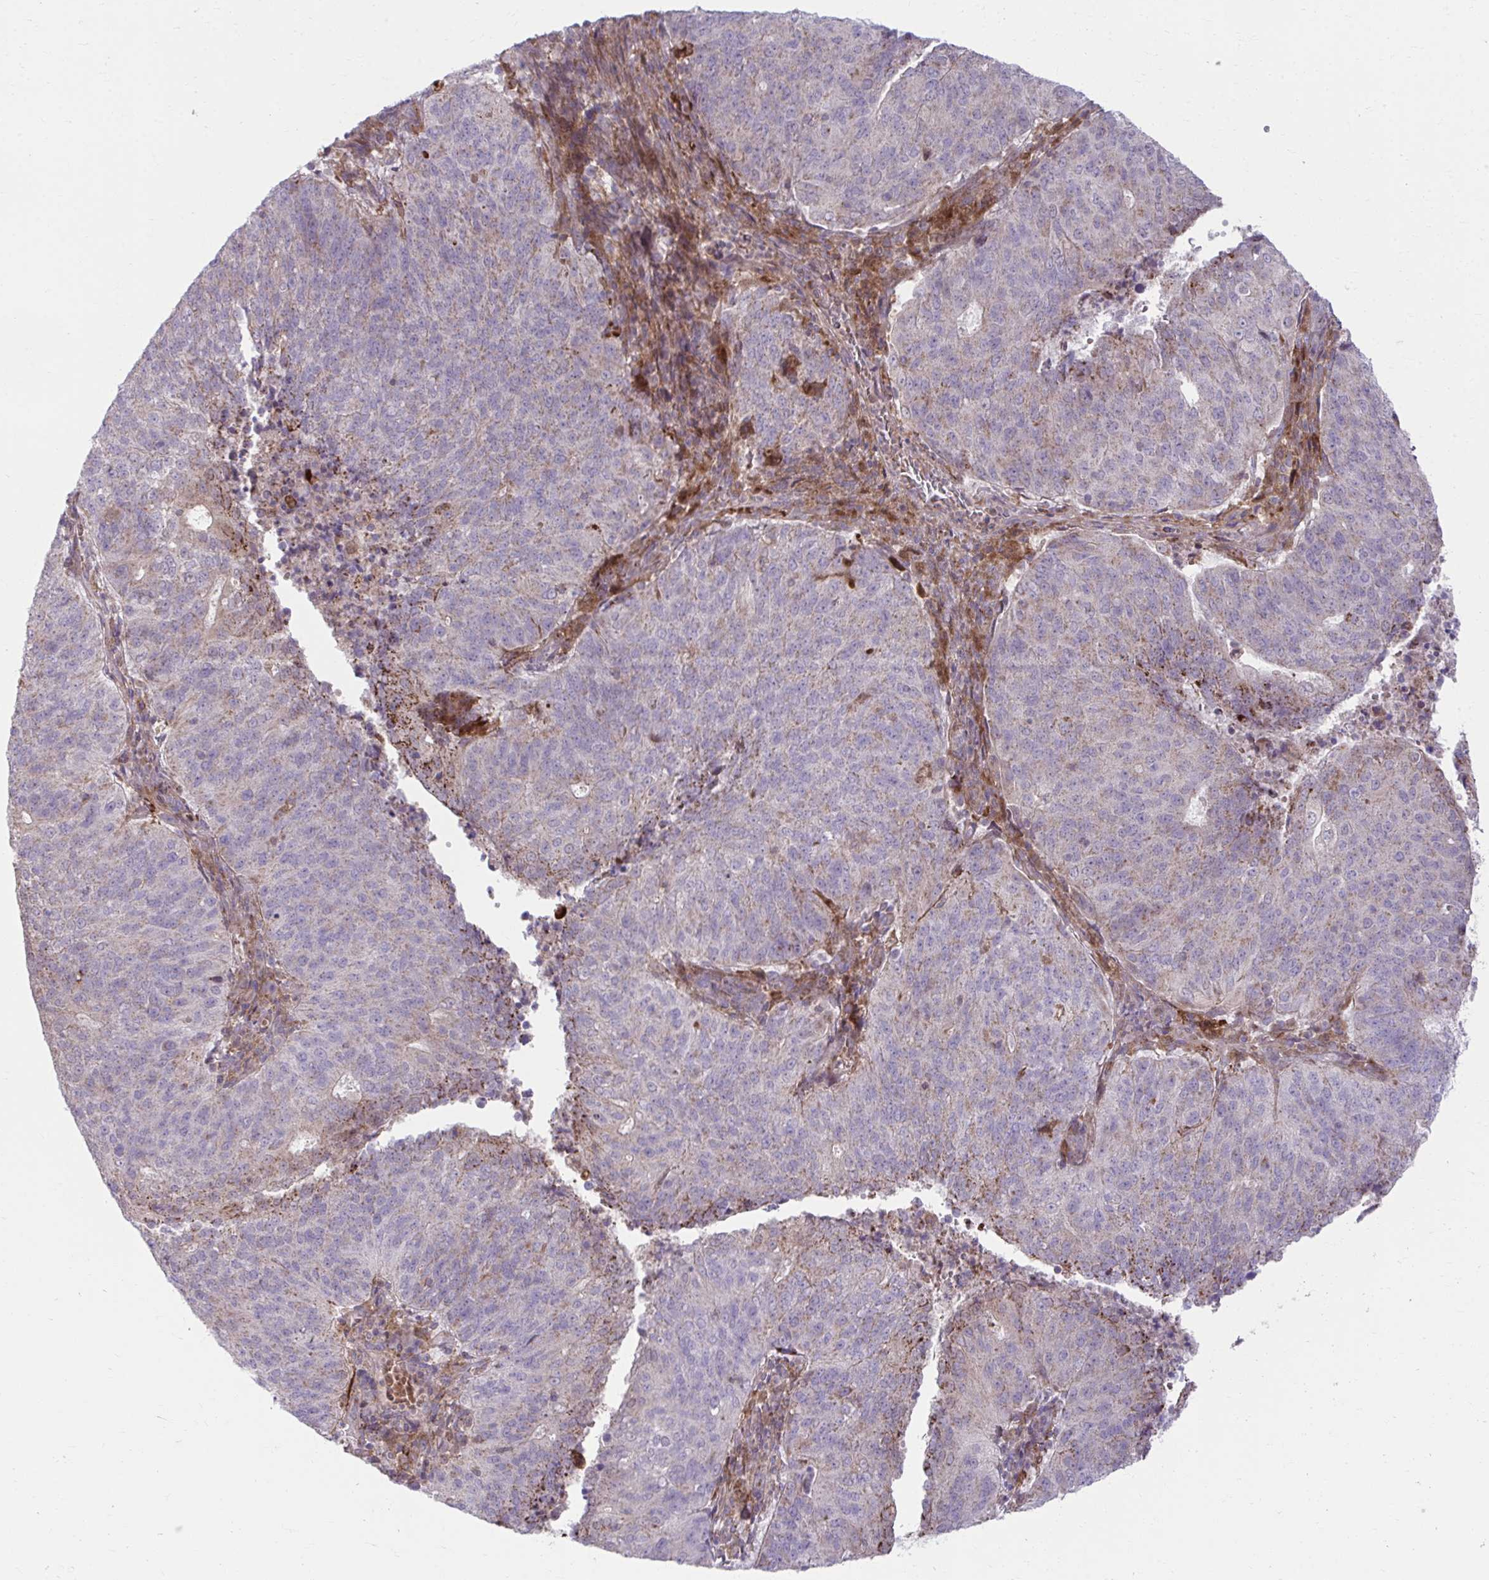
{"staining": {"intensity": "weak", "quantity": "<25%", "location": "cytoplasmic/membranous"}, "tissue": "endometrial cancer", "cell_type": "Tumor cells", "image_type": "cancer", "snomed": [{"axis": "morphology", "description": "Adenocarcinoma, NOS"}, {"axis": "topography", "description": "Endometrium"}], "caption": "Immunohistochemistry of human endometrial adenocarcinoma shows no positivity in tumor cells.", "gene": "C16orf54", "patient": {"sex": "female", "age": 82}}